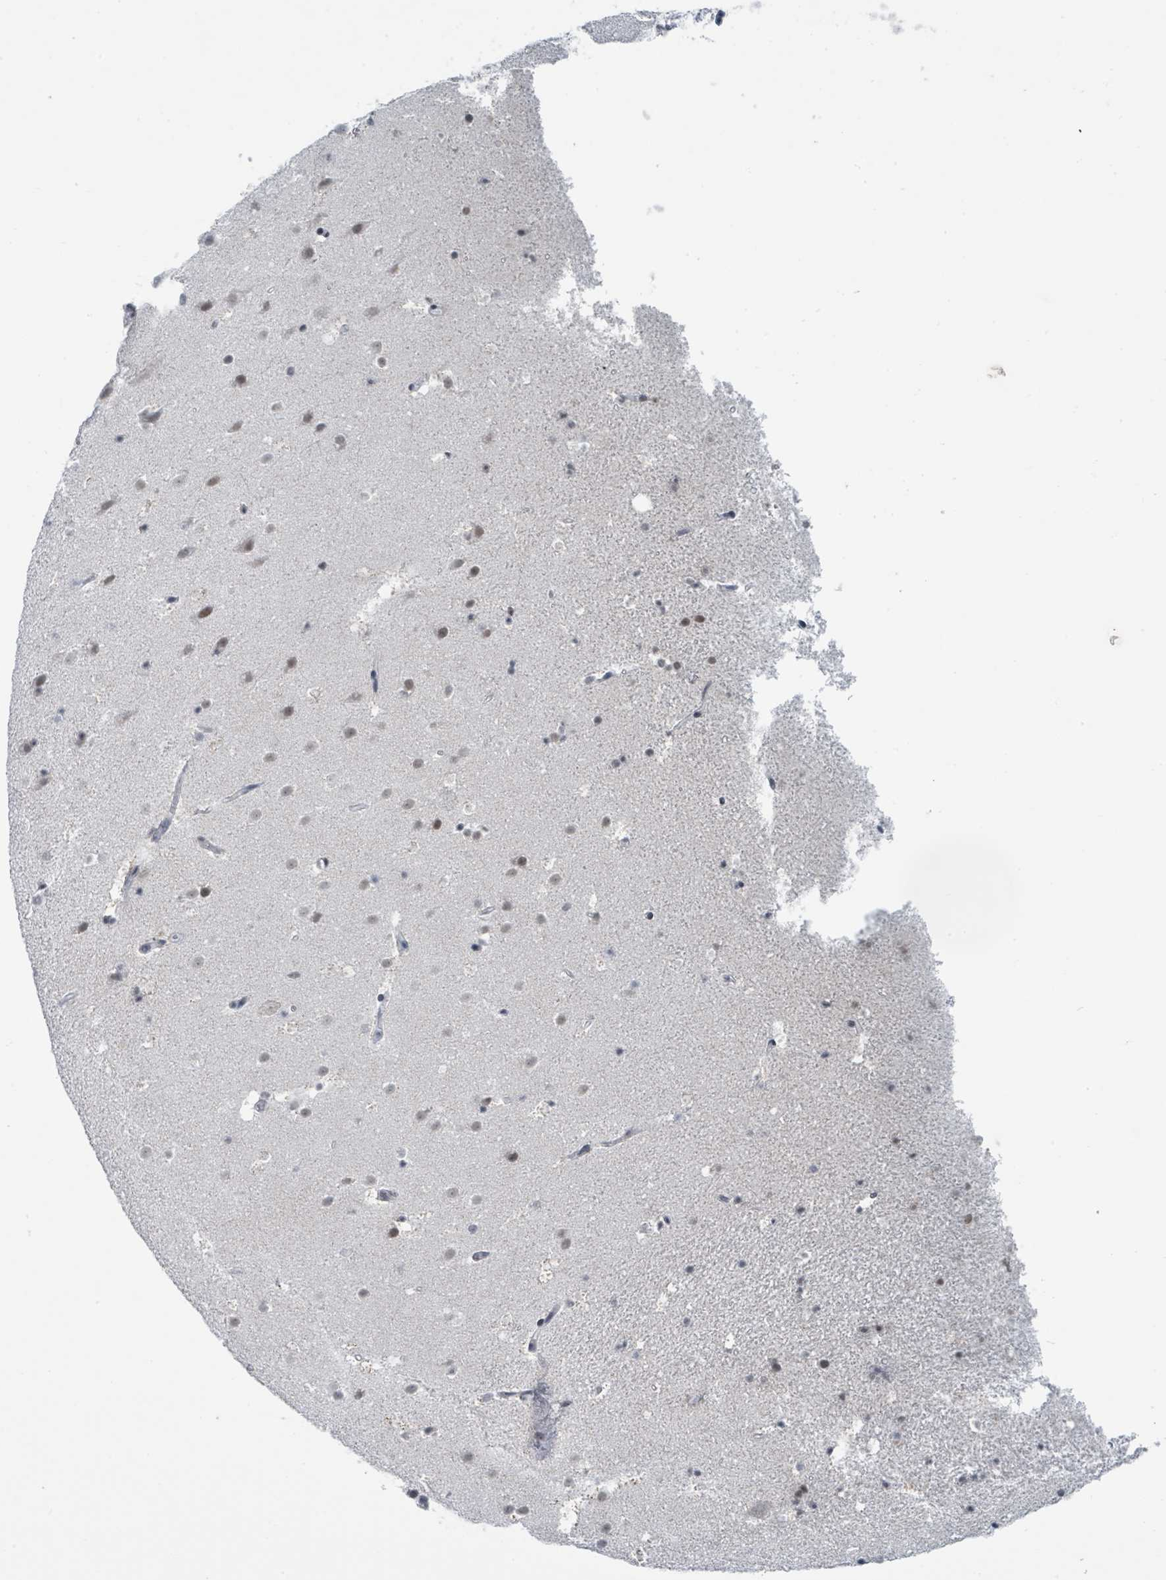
{"staining": {"intensity": "weak", "quantity": "<25%", "location": "nuclear"}, "tissue": "hippocampus", "cell_type": "Glial cells", "image_type": "normal", "snomed": [{"axis": "morphology", "description": "Normal tissue, NOS"}, {"axis": "topography", "description": "Hippocampus"}], "caption": "Glial cells are negative for brown protein staining in unremarkable hippocampus.", "gene": "EHMT2", "patient": {"sex": "male", "age": 37}}